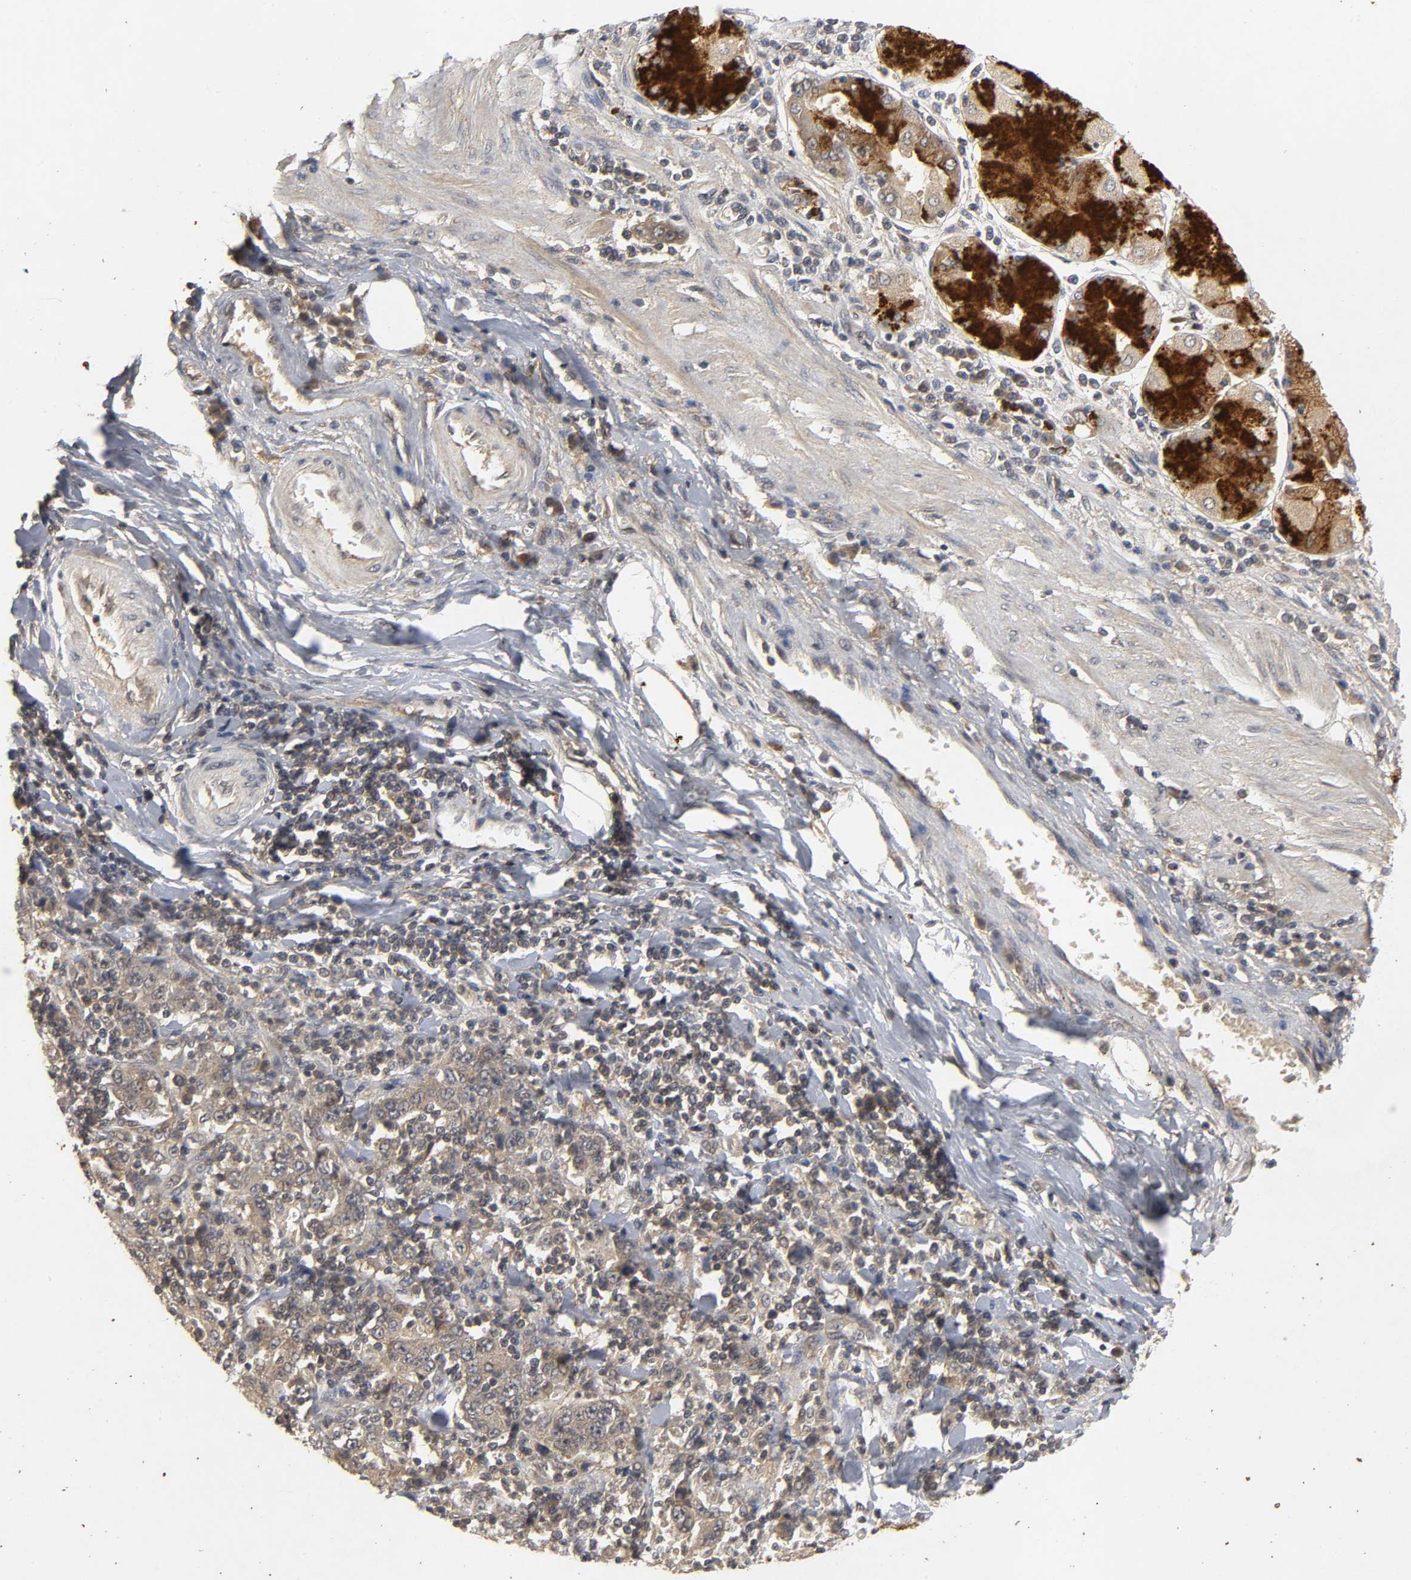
{"staining": {"intensity": "weak", "quantity": ">75%", "location": "cytoplasmic/membranous"}, "tissue": "stomach cancer", "cell_type": "Tumor cells", "image_type": "cancer", "snomed": [{"axis": "morphology", "description": "Normal tissue, NOS"}, {"axis": "morphology", "description": "Adenocarcinoma, NOS"}, {"axis": "topography", "description": "Stomach, upper"}, {"axis": "topography", "description": "Stomach"}], "caption": "Stomach cancer stained with a protein marker shows weak staining in tumor cells.", "gene": "TRAF6", "patient": {"sex": "male", "age": 59}}